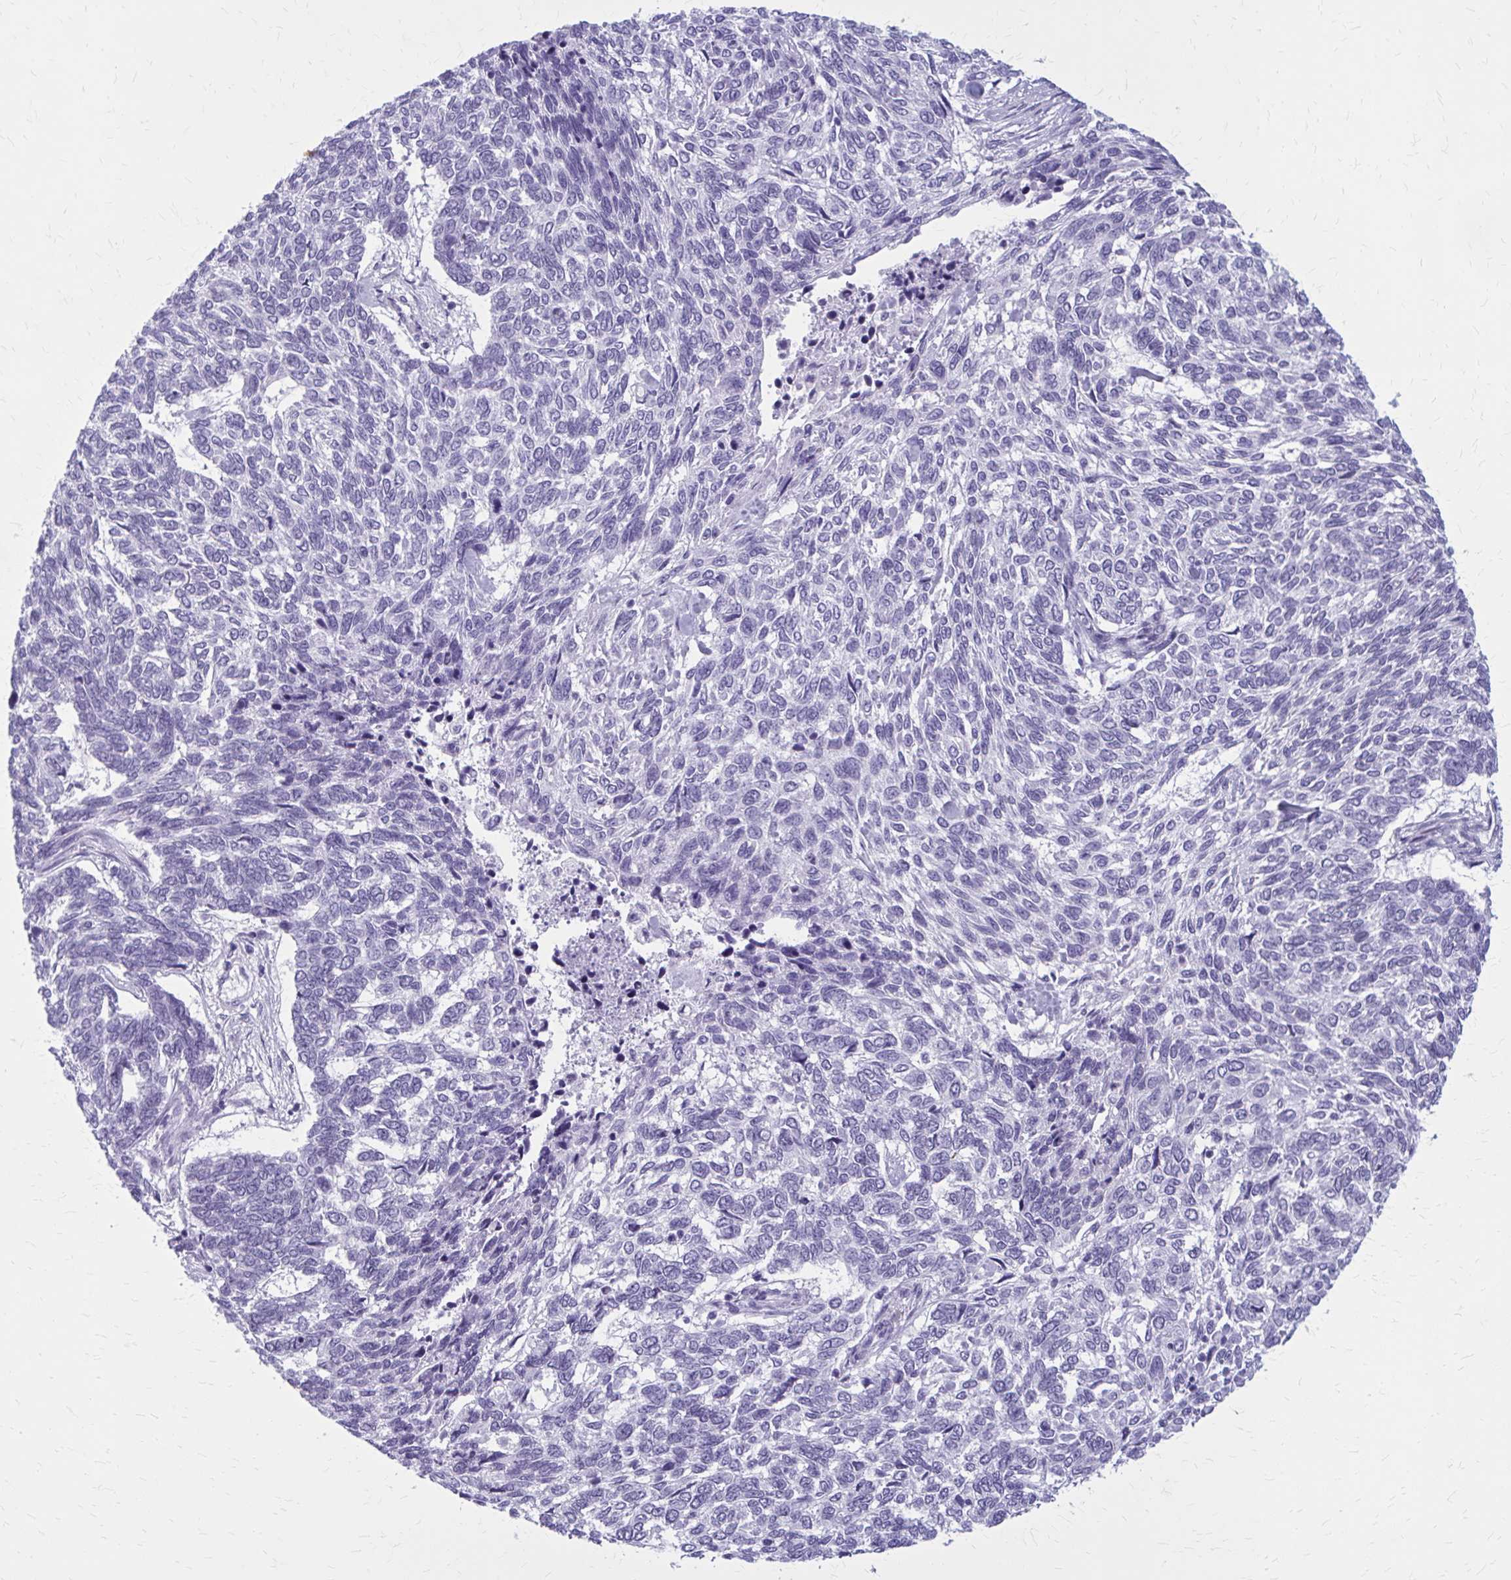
{"staining": {"intensity": "negative", "quantity": "none", "location": "none"}, "tissue": "skin cancer", "cell_type": "Tumor cells", "image_type": "cancer", "snomed": [{"axis": "morphology", "description": "Basal cell carcinoma"}, {"axis": "topography", "description": "Skin"}], "caption": "Protein analysis of skin cancer (basal cell carcinoma) exhibits no significant expression in tumor cells.", "gene": "ZDHHC7", "patient": {"sex": "female", "age": 65}}